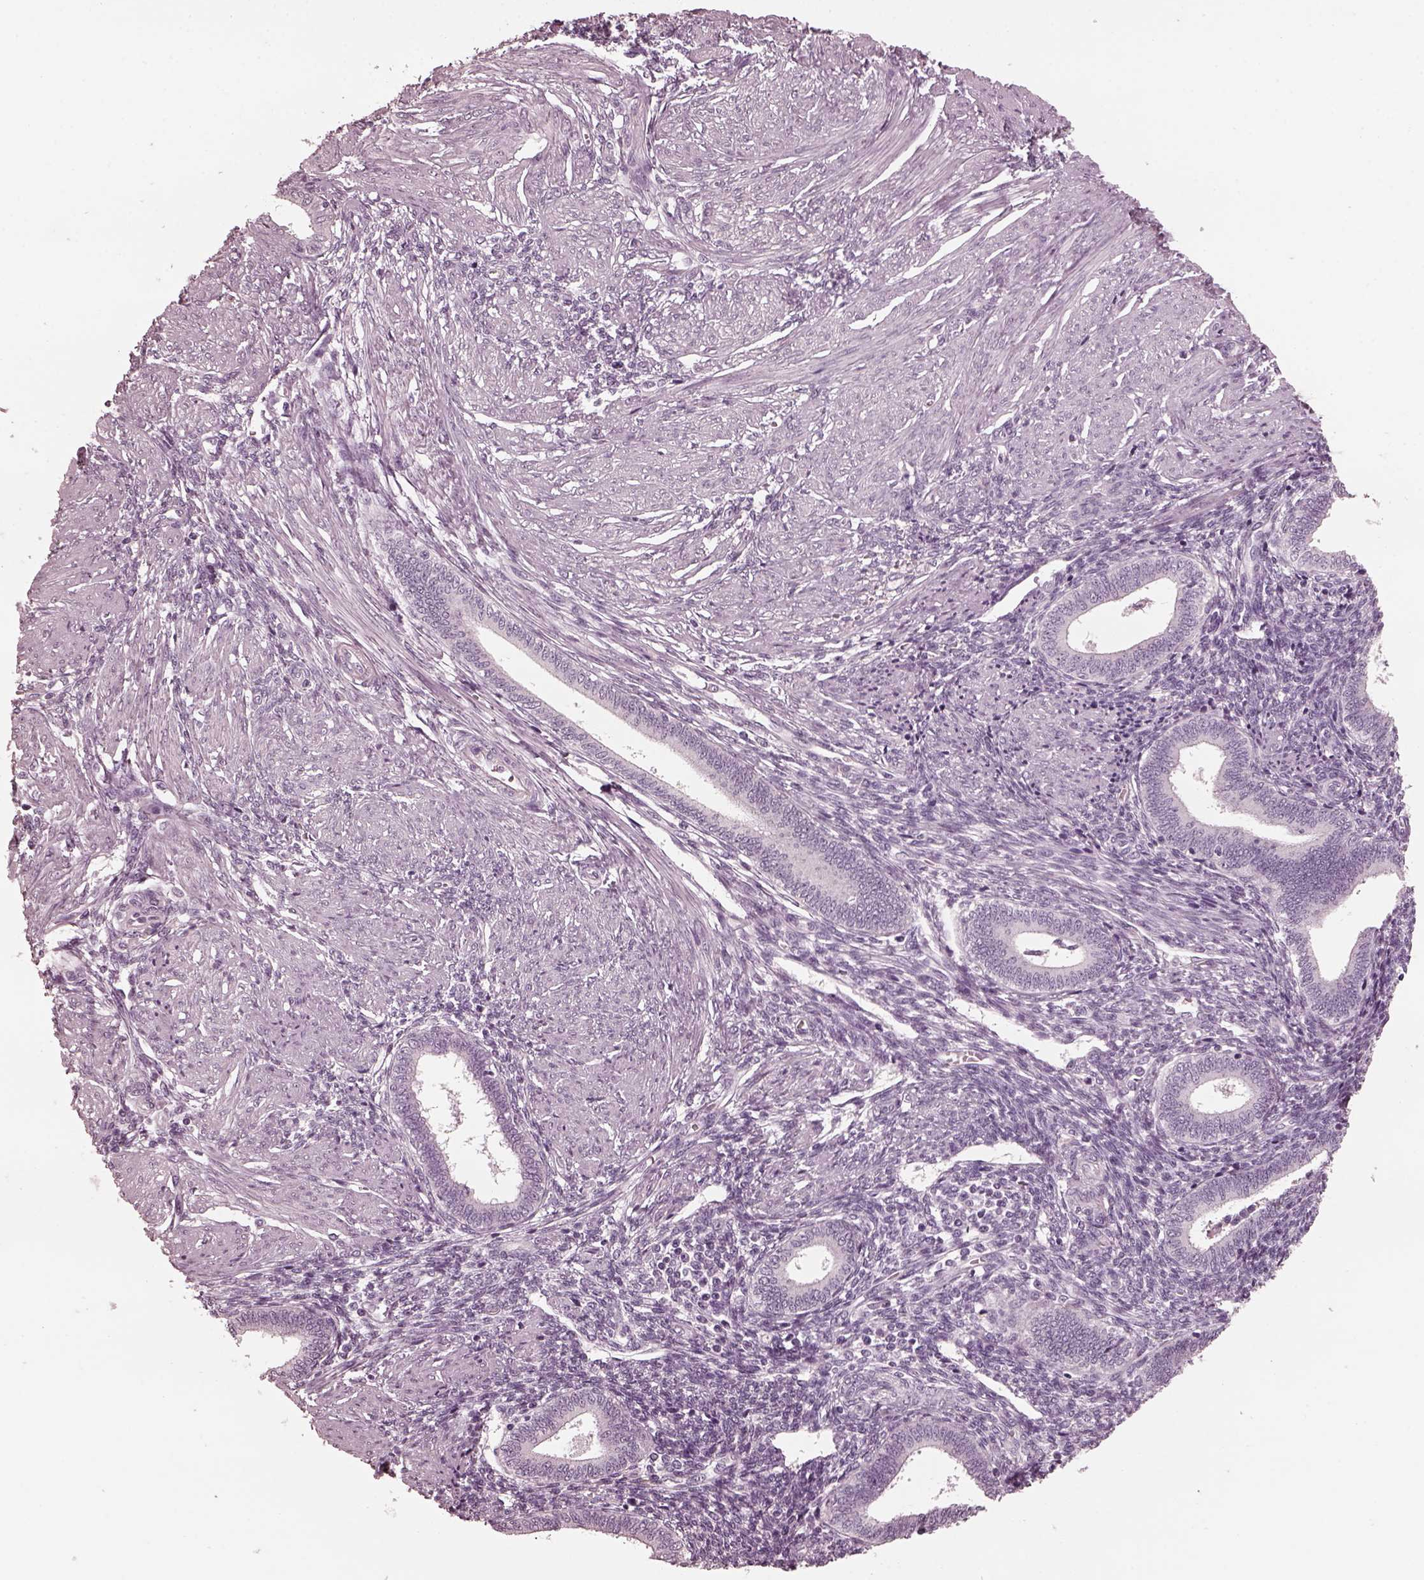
{"staining": {"intensity": "negative", "quantity": "none", "location": "none"}, "tissue": "endometrium", "cell_type": "Cells in endometrial stroma", "image_type": "normal", "snomed": [{"axis": "morphology", "description": "Normal tissue, NOS"}, {"axis": "topography", "description": "Endometrium"}], "caption": "The micrograph shows no staining of cells in endometrial stroma in unremarkable endometrium.", "gene": "CGA", "patient": {"sex": "female", "age": 42}}